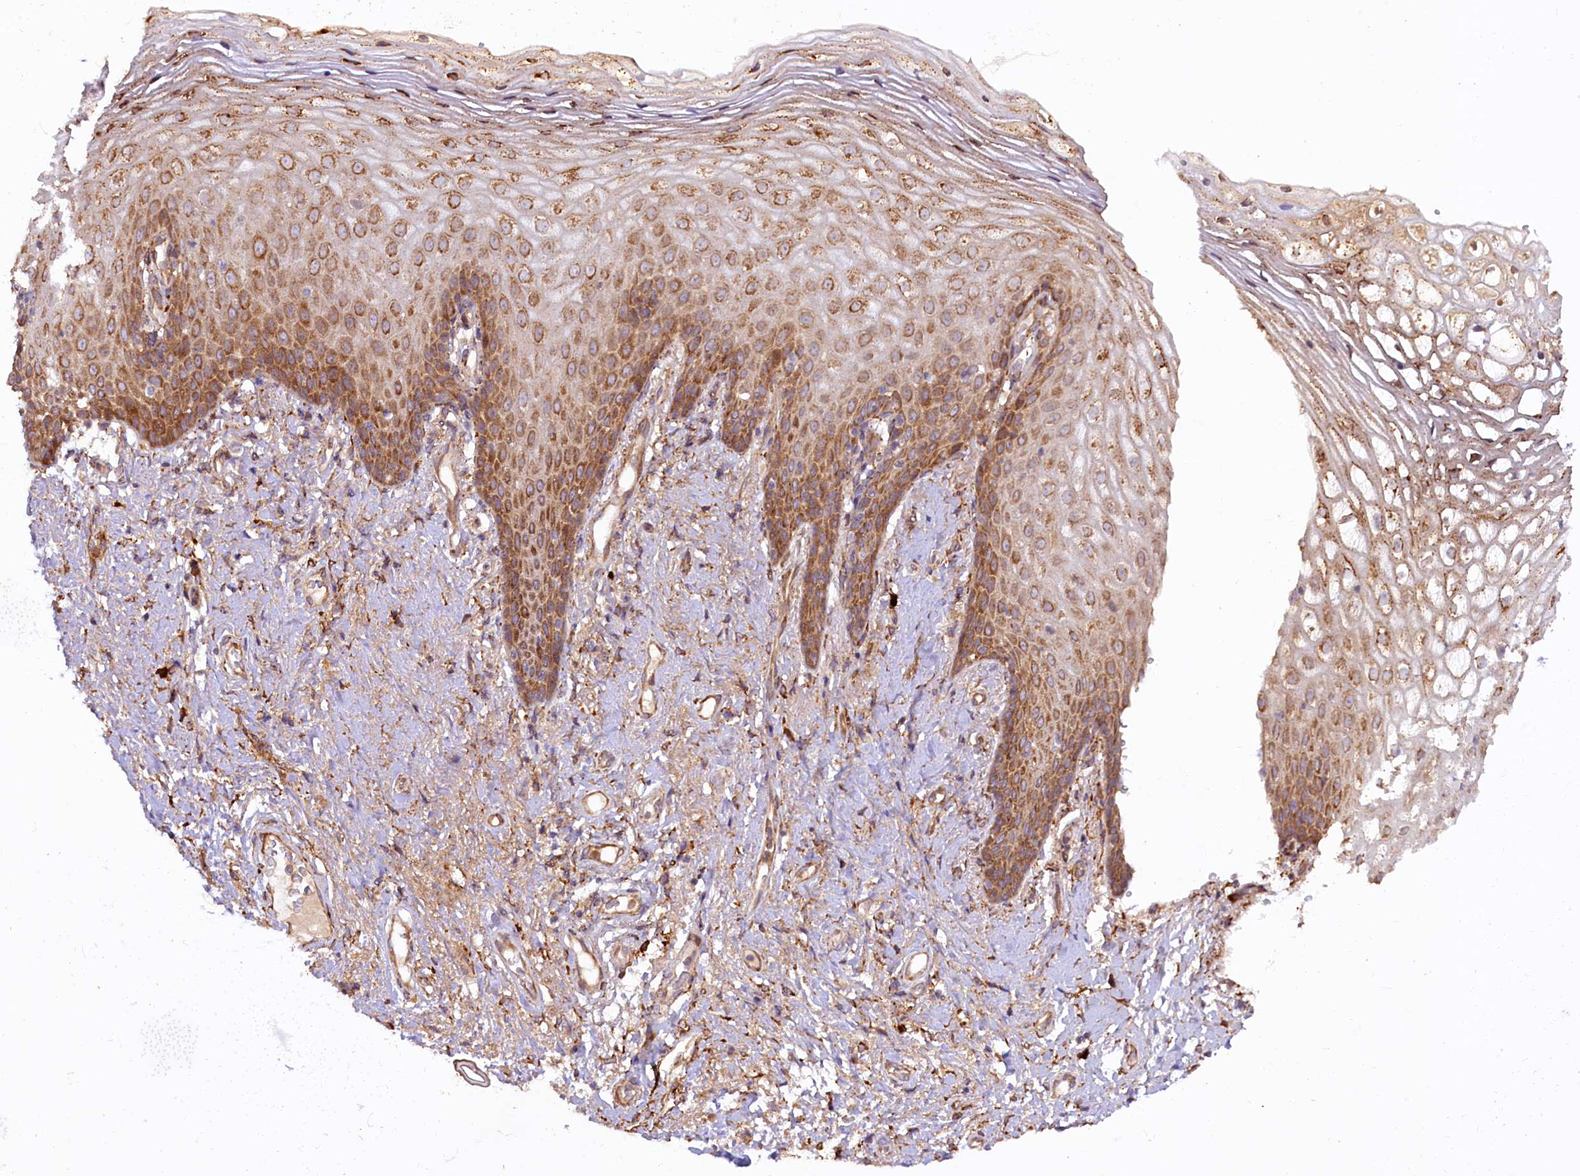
{"staining": {"intensity": "moderate", "quantity": ">75%", "location": "cytoplasmic/membranous"}, "tissue": "vagina", "cell_type": "Squamous epithelial cells", "image_type": "normal", "snomed": [{"axis": "morphology", "description": "Normal tissue, NOS"}, {"axis": "topography", "description": "Vagina"}], "caption": "Protein analysis of unremarkable vagina shows moderate cytoplasmic/membranous positivity in approximately >75% of squamous epithelial cells.", "gene": "SSC5D", "patient": {"sex": "female", "age": 60}}